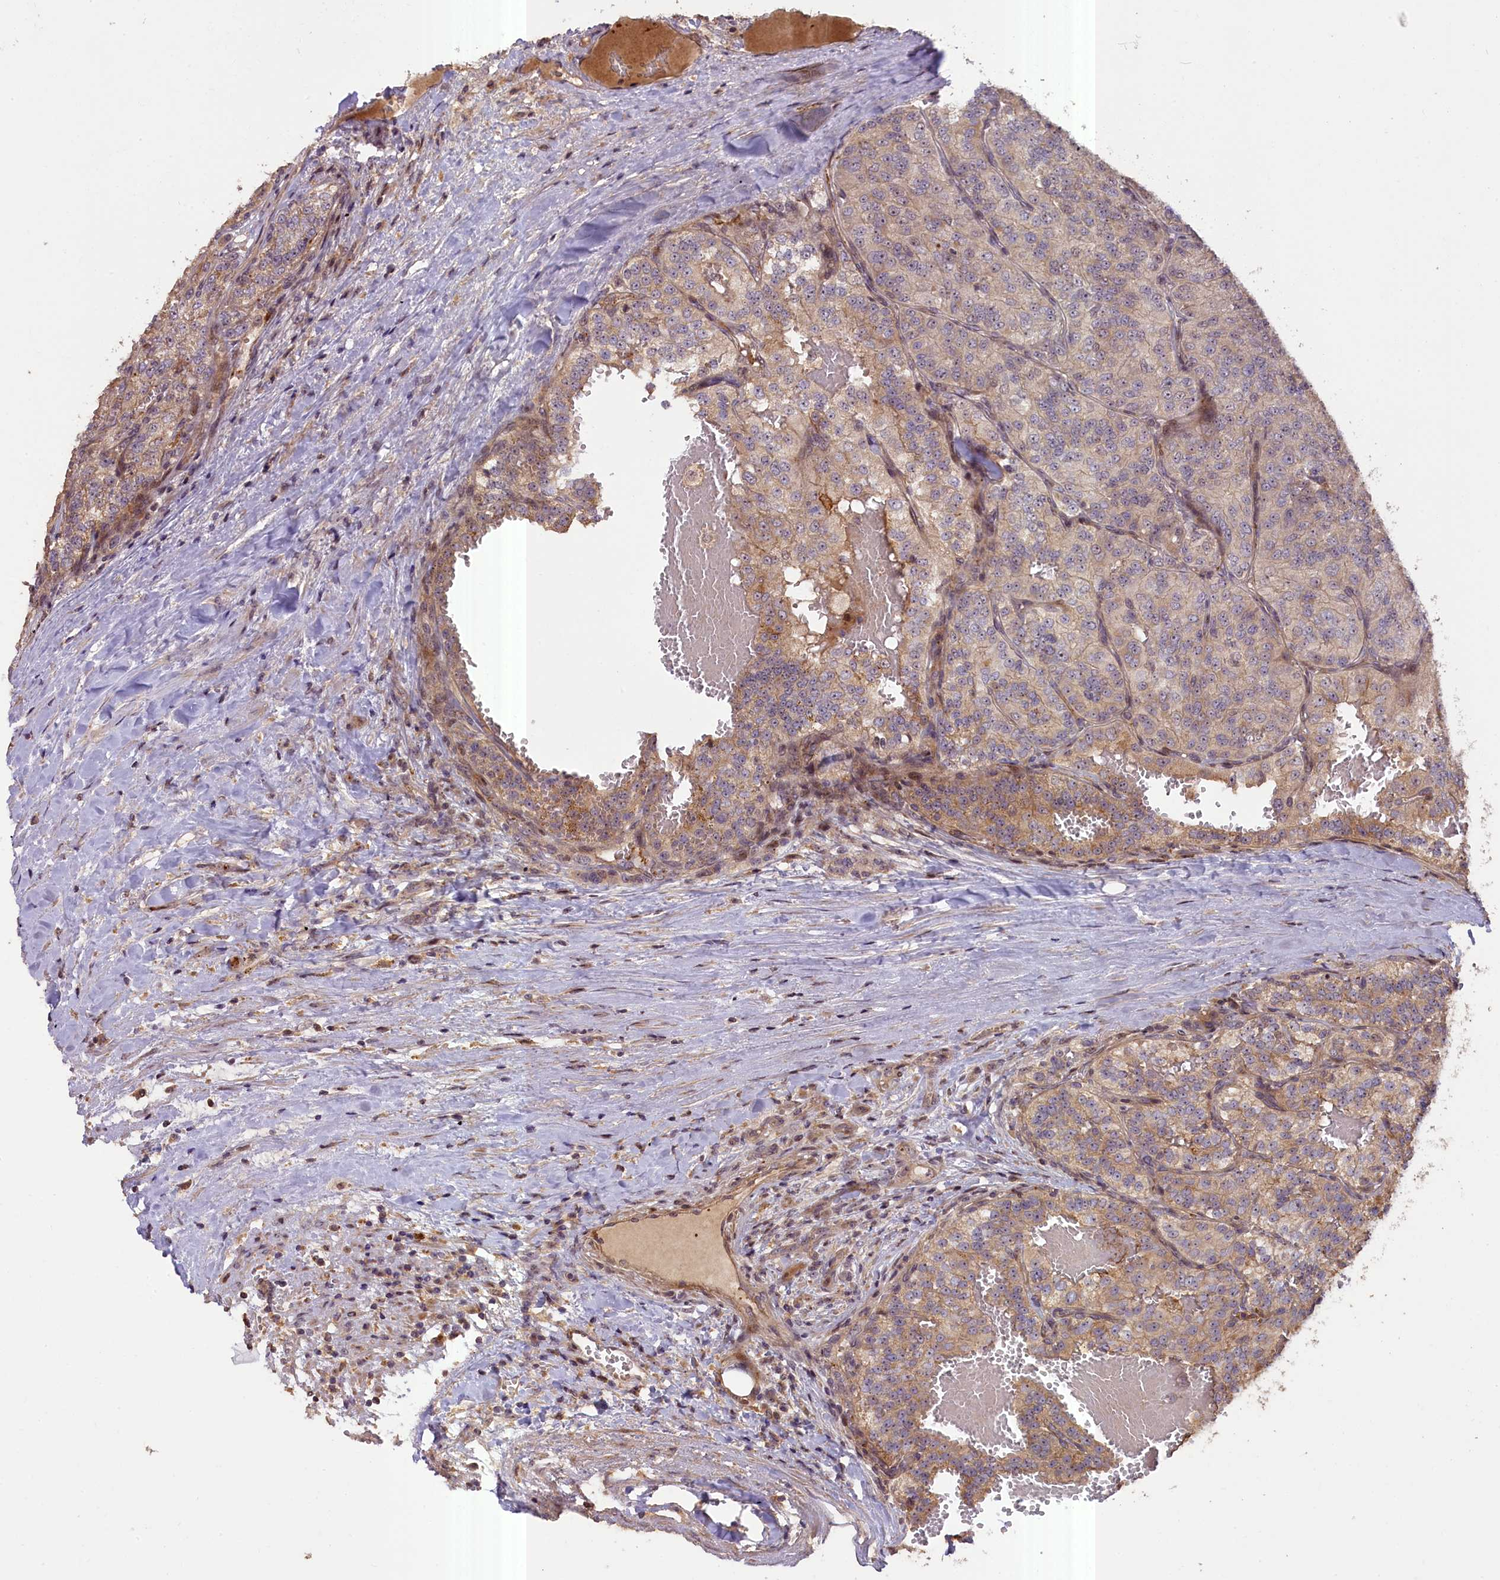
{"staining": {"intensity": "weak", "quantity": "25%-75%", "location": "cytoplasmic/membranous,nuclear"}, "tissue": "renal cancer", "cell_type": "Tumor cells", "image_type": "cancer", "snomed": [{"axis": "morphology", "description": "Adenocarcinoma, NOS"}, {"axis": "topography", "description": "Kidney"}], "caption": "Adenocarcinoma (renal) stained with DAB (3,3'-diaminobenzidine) immunohistochemistry (IHC) exhibits low levels of weak cytoplasmic/membranous and nuclear positivity in approximately 25%-75% of tumor cells.", "gene": "FUZ", "patient": {"sex": "female", "age": 63}}